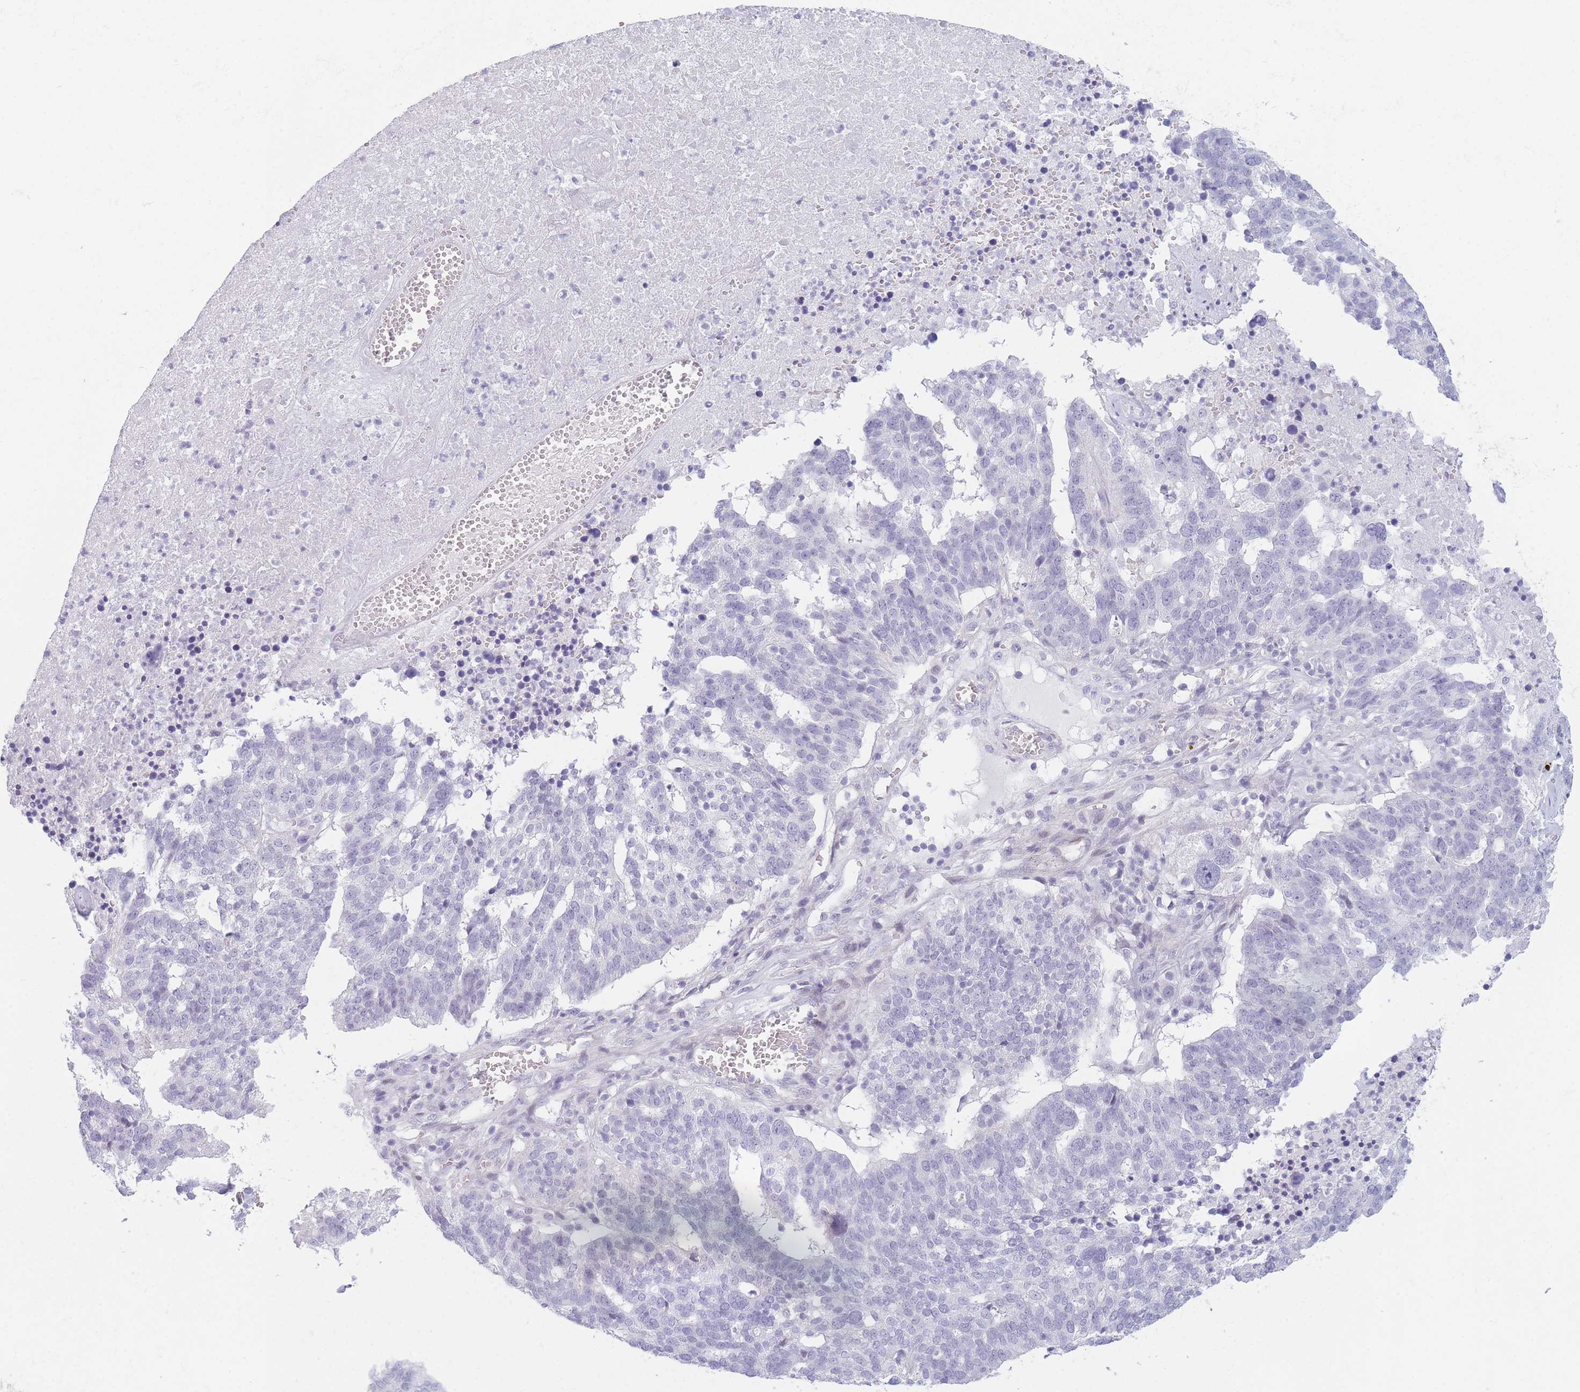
{"staining": {"intensity": "negative", "quantity": "none", "location": "none"}, "tissue": "ovarian cancer", "cell_type": "Tumor cells", "image_type": "cancer", "snomed": [{"axis": "morphology", "description": "Cystadenocarcinoma, serous, NOS"}, {"axis": "topography", "description": "Ovary"}], "caption": "Immunohistochemistry (IHC) image of neoplastic tissue: human serous cystadenocarcinoma (ovarian) stained with DAB (3,3'-diaminobenzidine) shows no significant protein staining in tumor cells.", "gene": "PLEKHG2", "patient": {"sex": "female", "age": 59}}